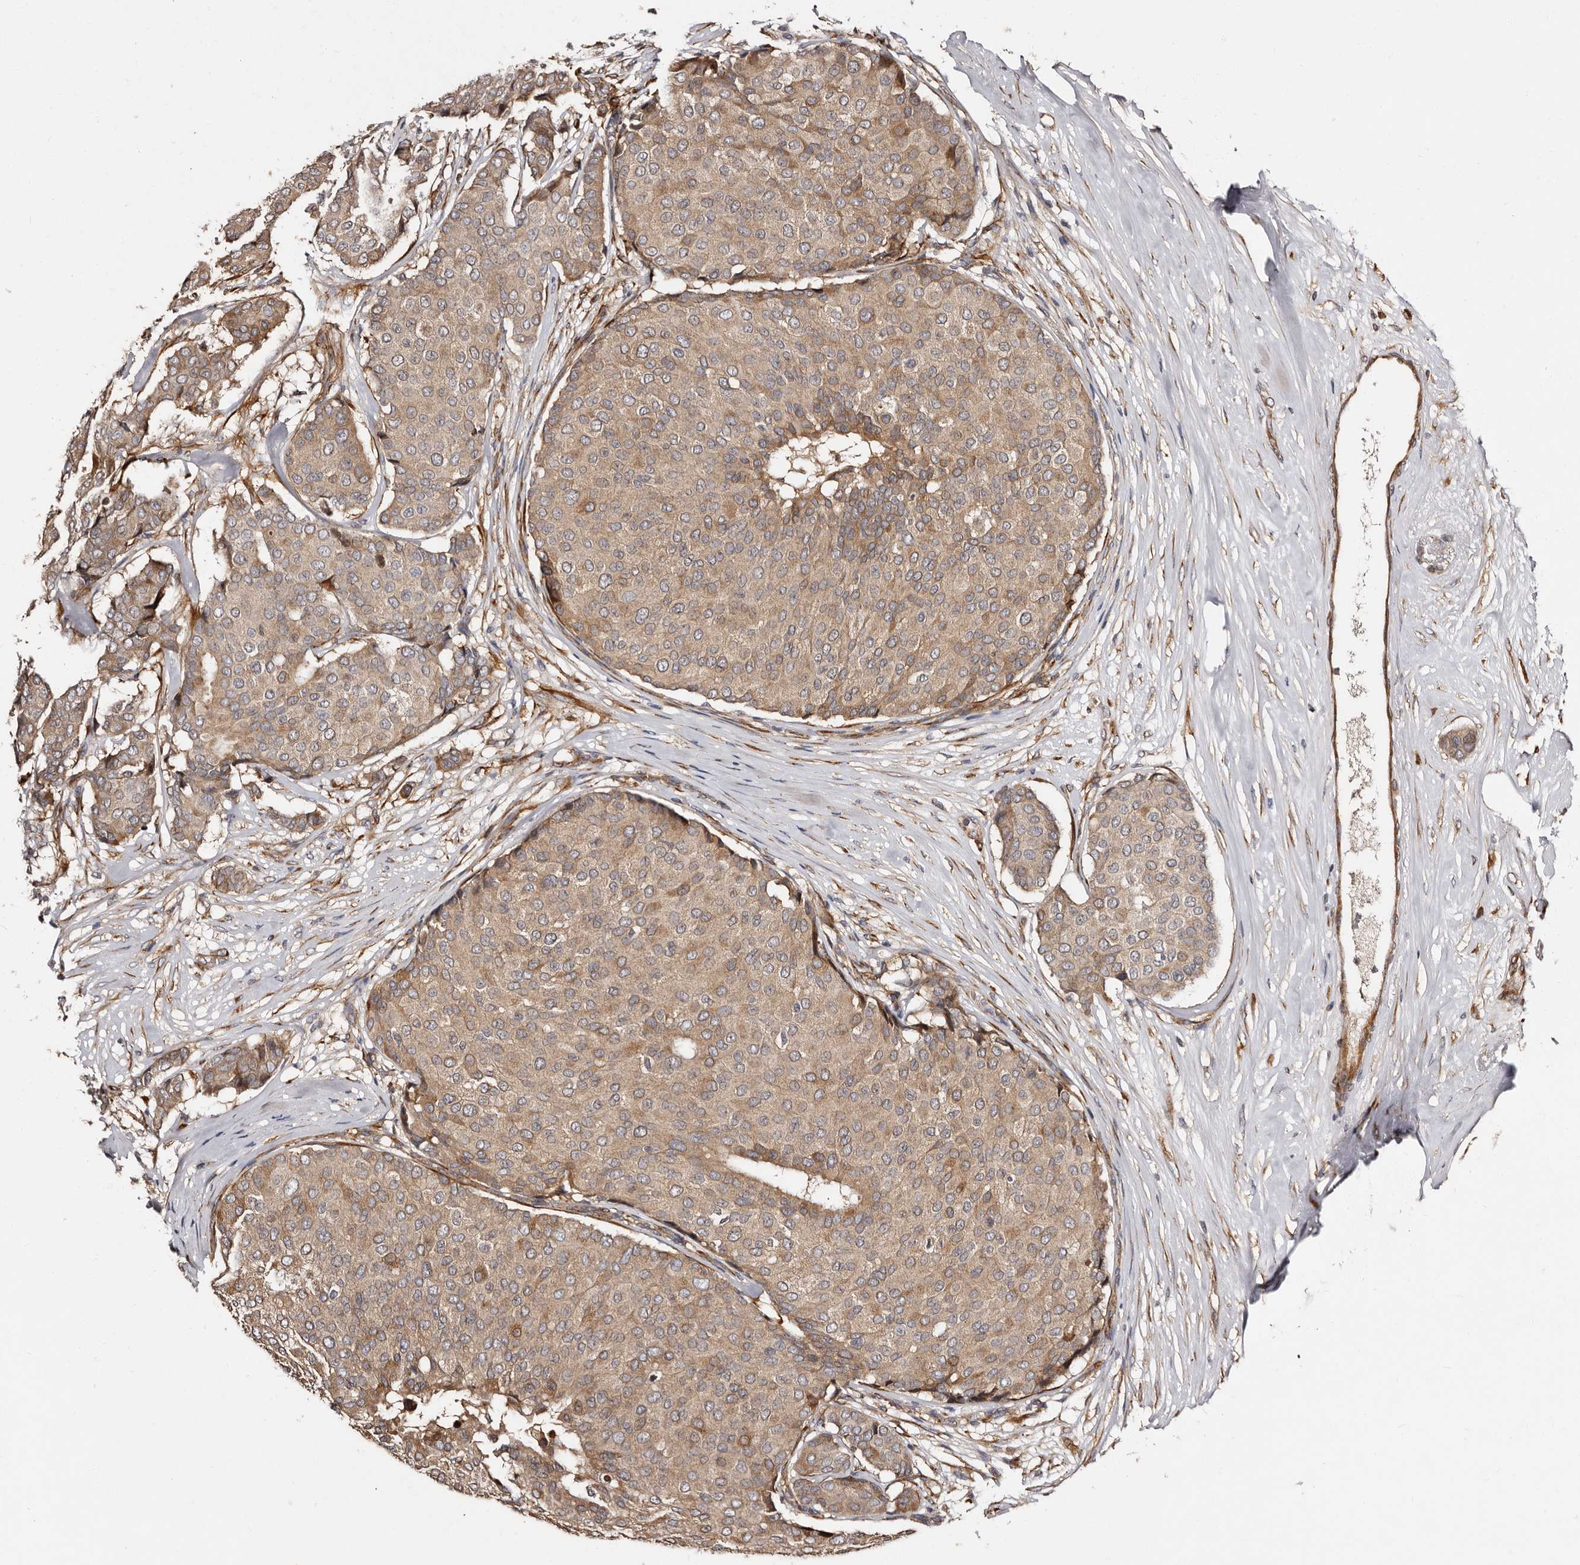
{"staining": {"intensity": "weak", "quantity": ">75%", "location": "cytoplasmic/membranous"}, "tissue": "breast cancer", "cell_type": "Tumor cells", "image_type": "cancer", "snomed": [{"axis": "morphology", "description": "Duct carcinoma"}, {"axis": "topography", "description": "Breast"}], "caption": "This image displays breast cancer (infiltrating ductal carcinoma) stained with immunohistochemistry (IHC) to label a protein in brown. The cytoplasmic/membranous of tumor cells show weak positivity for the protein. Nuclei are counter-stained blue.", "gene": "TBC1D22B", "patient": {"sex": "female", "age": 75}}